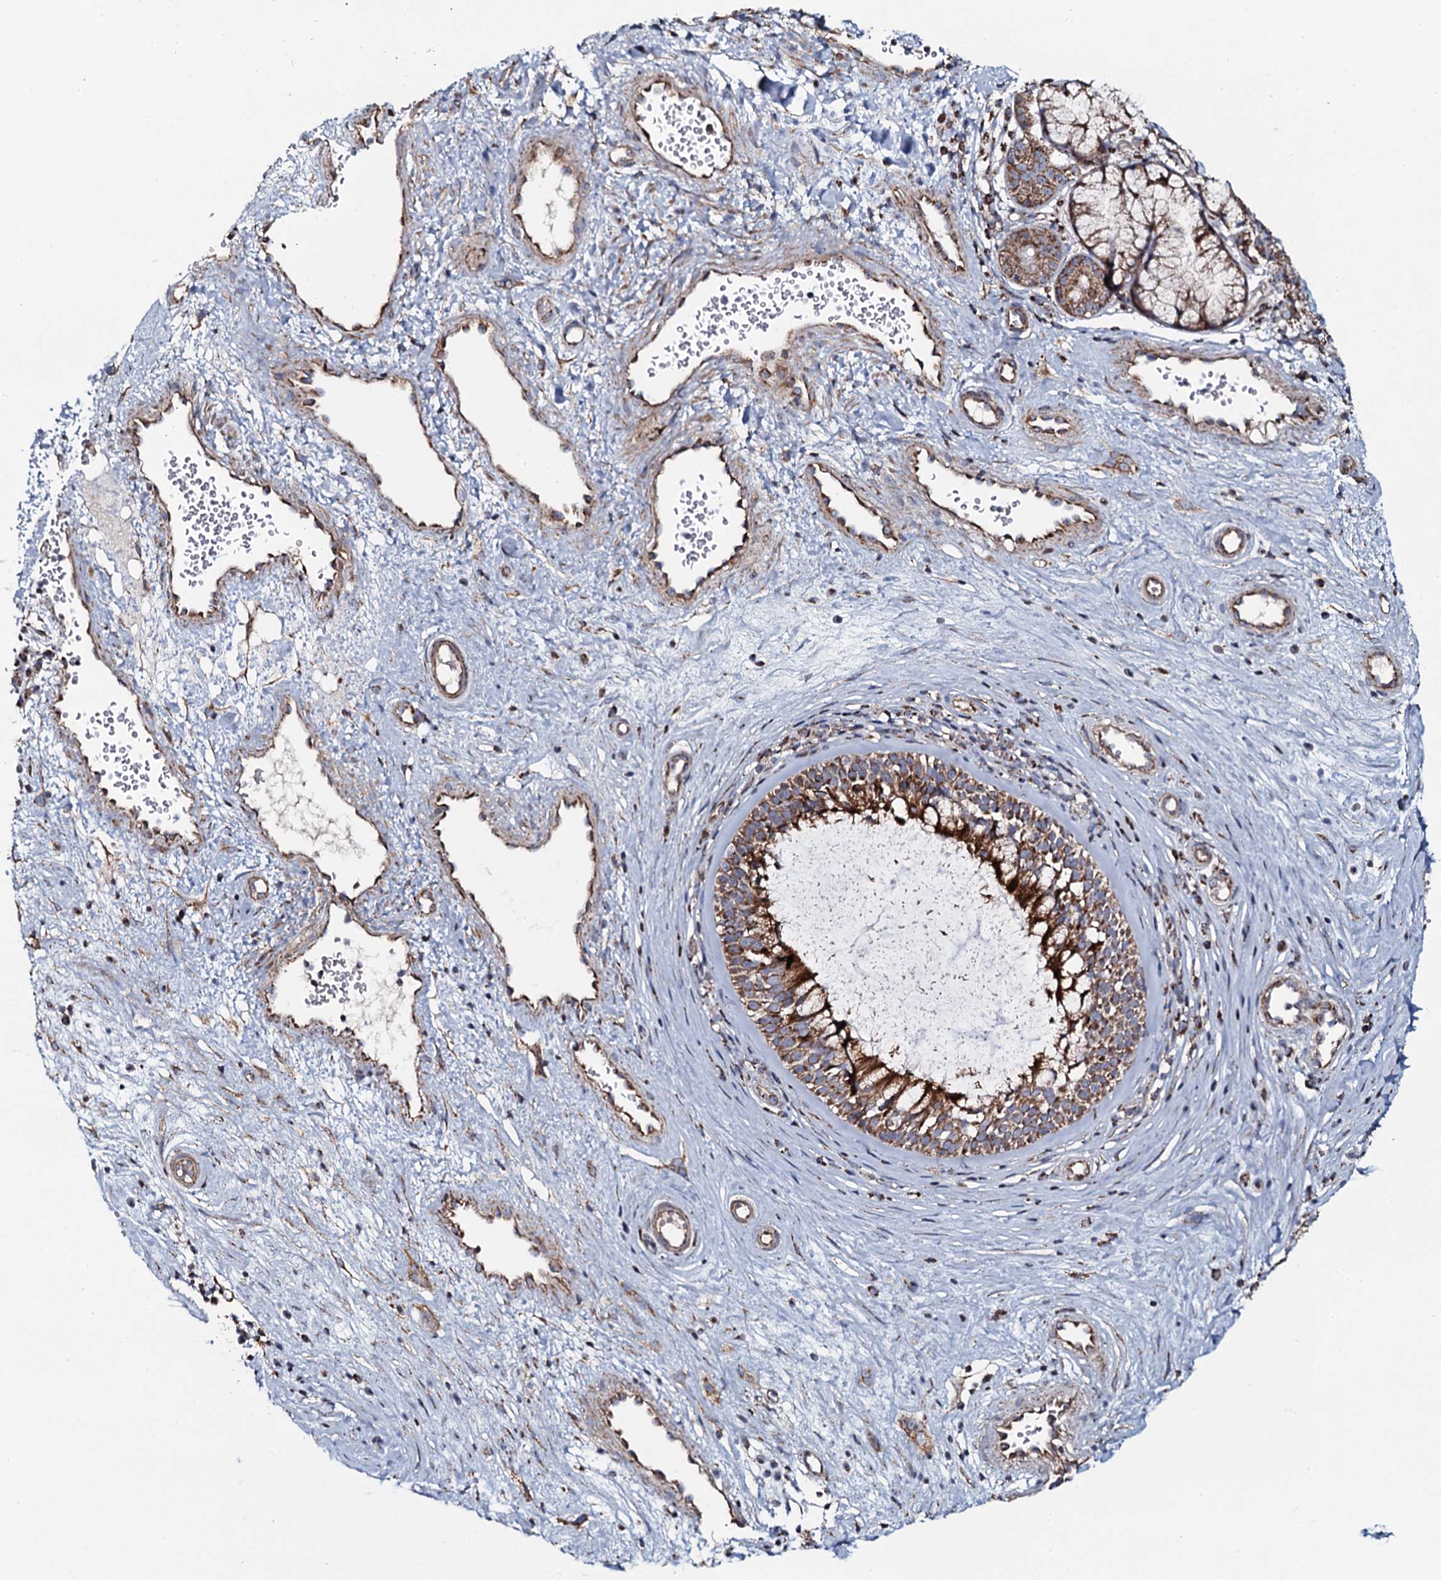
{"staining": {"intensity": "moderate", "quantity": ">75%", "location": "cytoplasmic/membranous"}, "tissue": "nasopharynx", "cell_type": "Respiratory epithelial cells", "image_type": "normal", "snomed": [{"axis": "morphology", "description": "Normal tissue, NOS"}, {"axis": "topography", "description": "Nasopharynx"}], "caption": "Immunohistochemistry (IHC) staining of benign nasopharynx, which demonstrates medium levels of moderate cytoplasmic/membranous staining in about >75% of respiratory epithelial cells indicating moderate cytoplasmic/membranous protein staining. The staining was performed using DAB (brown) for protein detection and nuclei were counterstained in hematoxylin (blue).", "gene": "EVC2", "patient": {"sex": "male", "age": 32}}